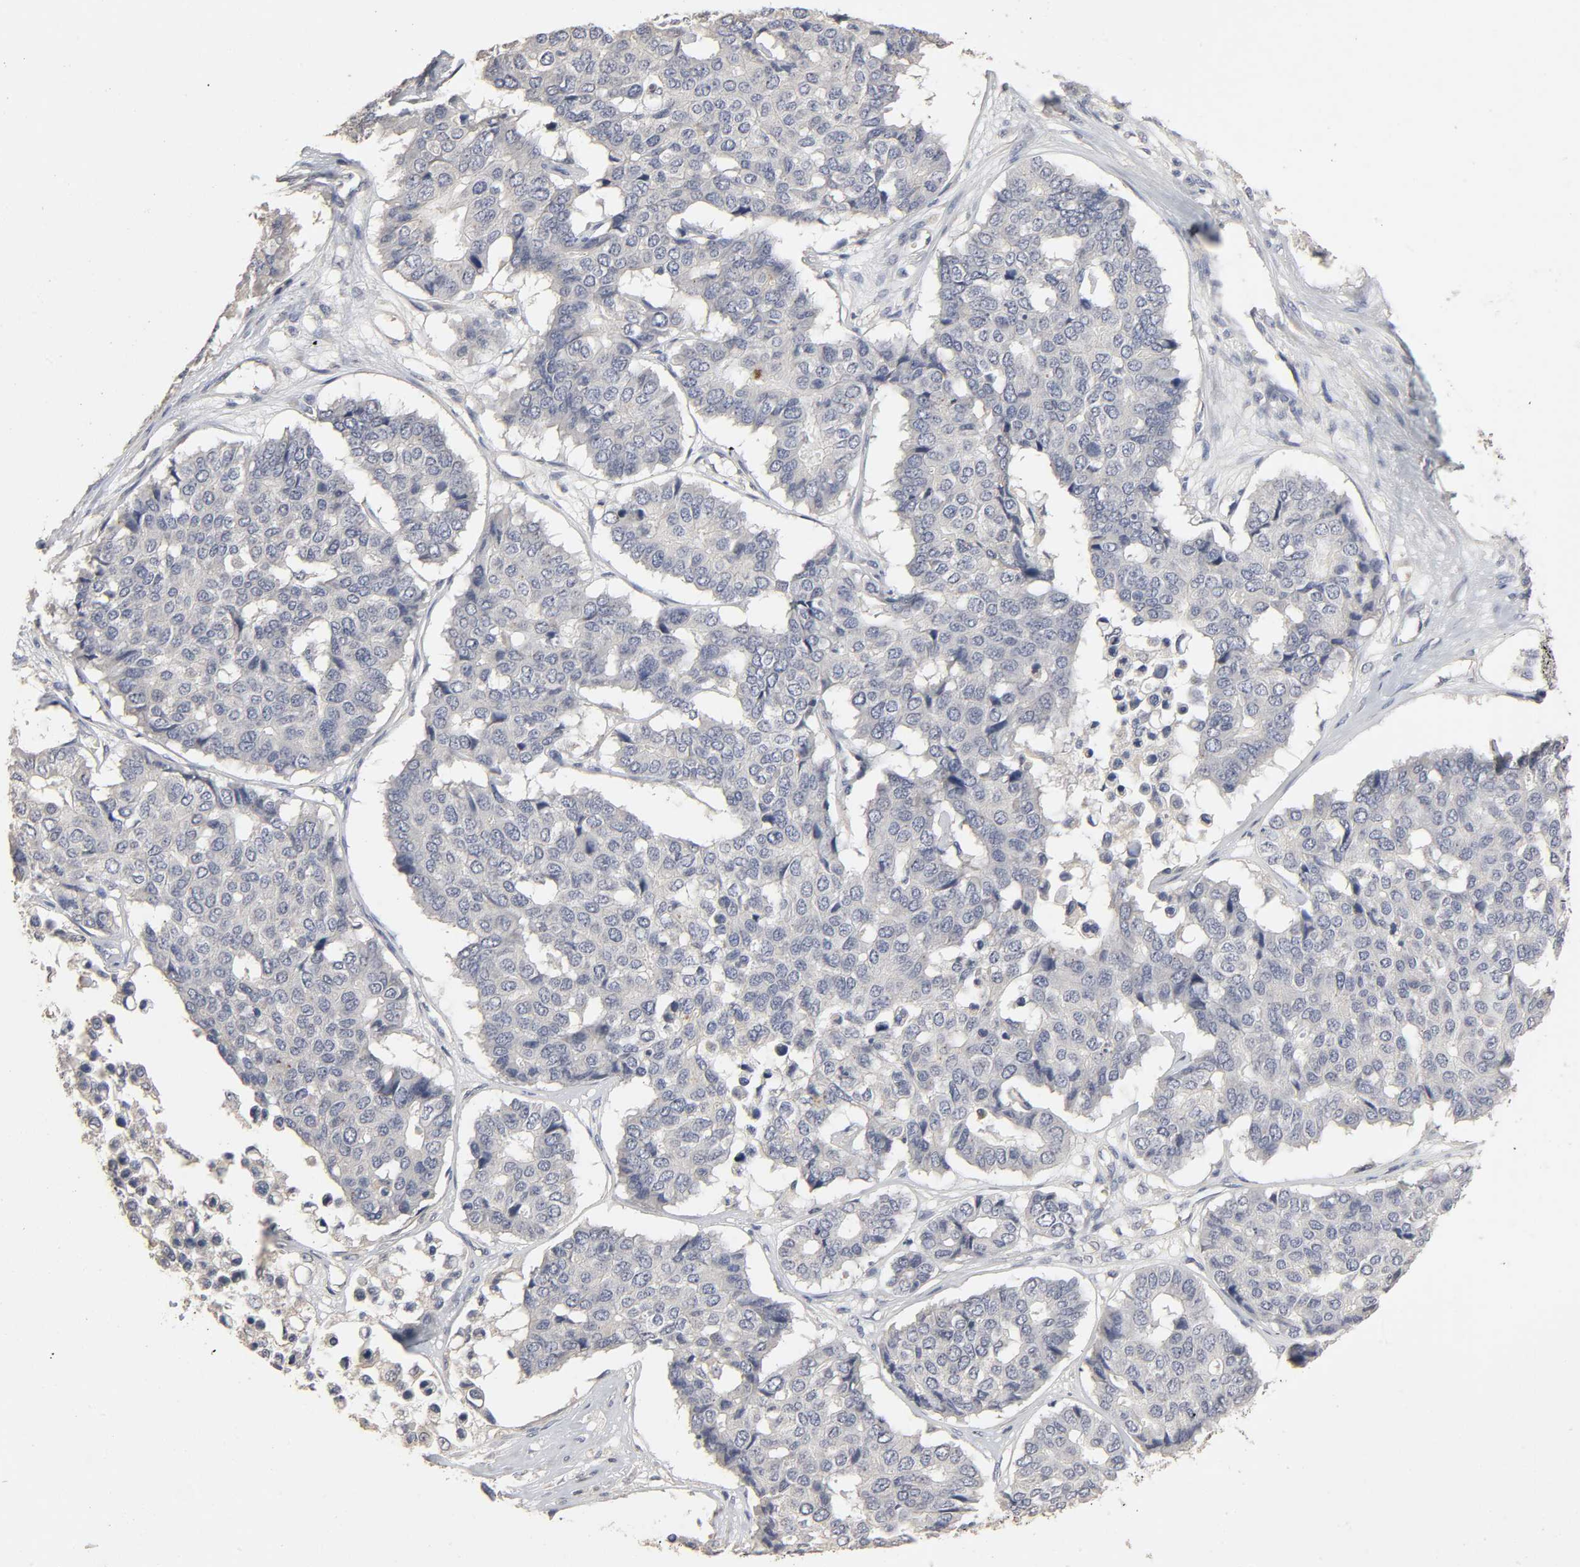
{"staining": {"intensity": "negative", "quantity": "none", "location": "none"}, "tissue": "pancreatic cancer", "cell_type": "Tumor cells", "image_type": "cancer", "snomed": [{"axis": "morphology", "description": "Adenocarcinoma, NOS"}, {"axis": "topography", "description": "Pancreas"}], "caption": "This is a micrograph of IHC staining of pancreatic adenocarcinoma, which shows no positivity in tumor cells.", "gene": "SLC10A2", "patient": {"sex": "male", "age": 50}}